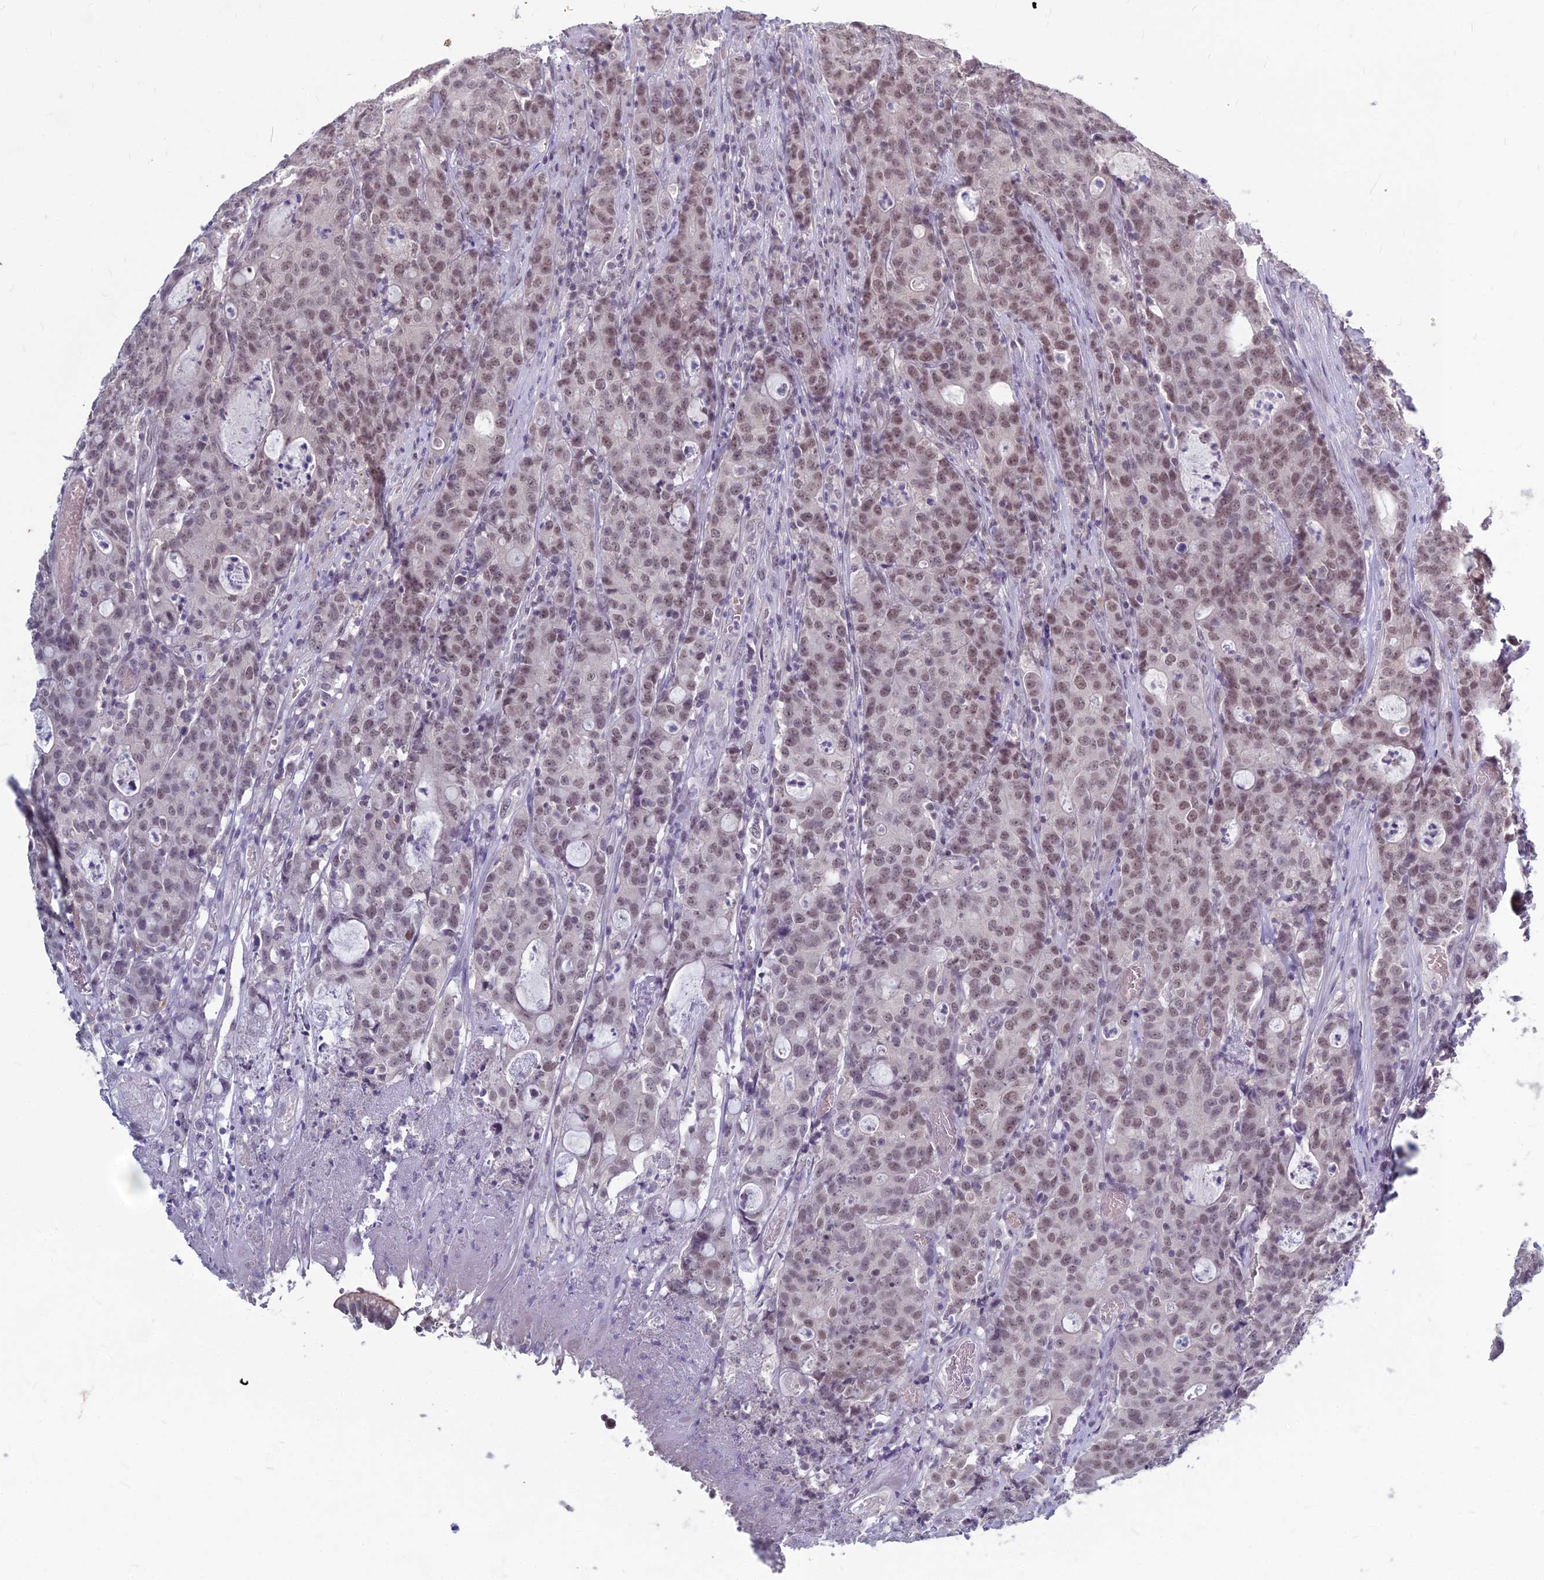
{"staining": {"intensity": "moderate", "quantity": "25%-75%", "location": "nuclear"}, "tissue": "colorectal cancer", "cell_type": "Tumor cells", "image_type": "cancer", "snomed": [{"axis": "morphology", "description": "Adenocarcinoma, NOS"}, {"axis": "topography", "description": "Colon"}], "caption": "The immunohistochemical stain highlights moderate nuclear staining in tumor cells of colorectal cancer tissue.", "gene": "KAT7", "patient": {"sex": "male", "age": 83}}